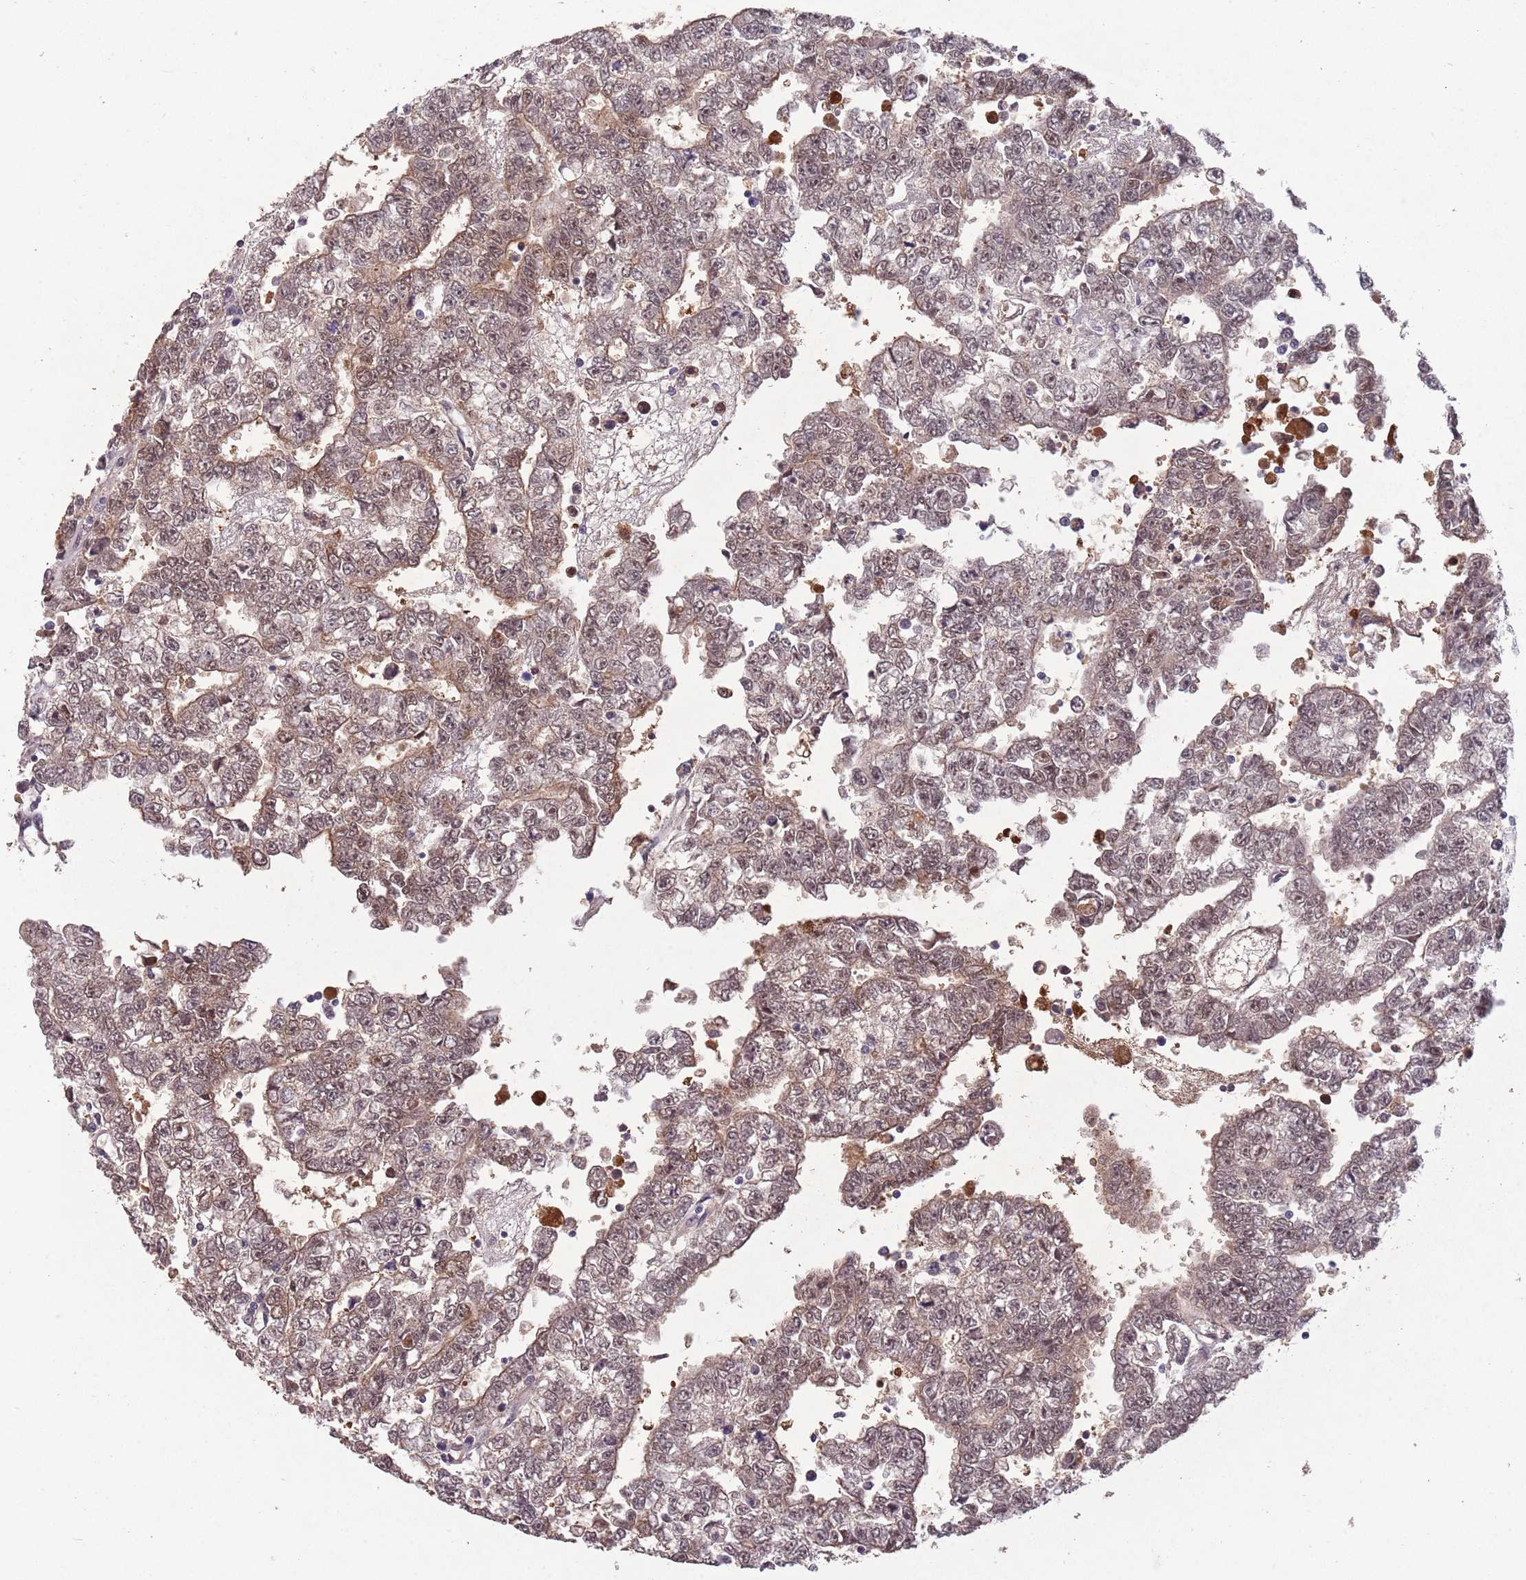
{"staining": {"intensity": "weak", "quantity": ">75%", "location": "cytoplasmic/membranous,nuclear"}, "tissue": "testis cancer", "cell_type": "Tumor cells", "image_type": "cancer", "snomed": [{"axis": "morphology", "description": "Carcinoma, Embryonal, NOS"}, {"axis": "topography", "description": "Testis"}], "caption": "IHC of testis cancer demonstrates low levels of weak cytoplasmic/membranous and nuclear expression in about >75% of tumor cells.", "gene": "ZNF639", "patient": {"sex": "male", "age": 25}}